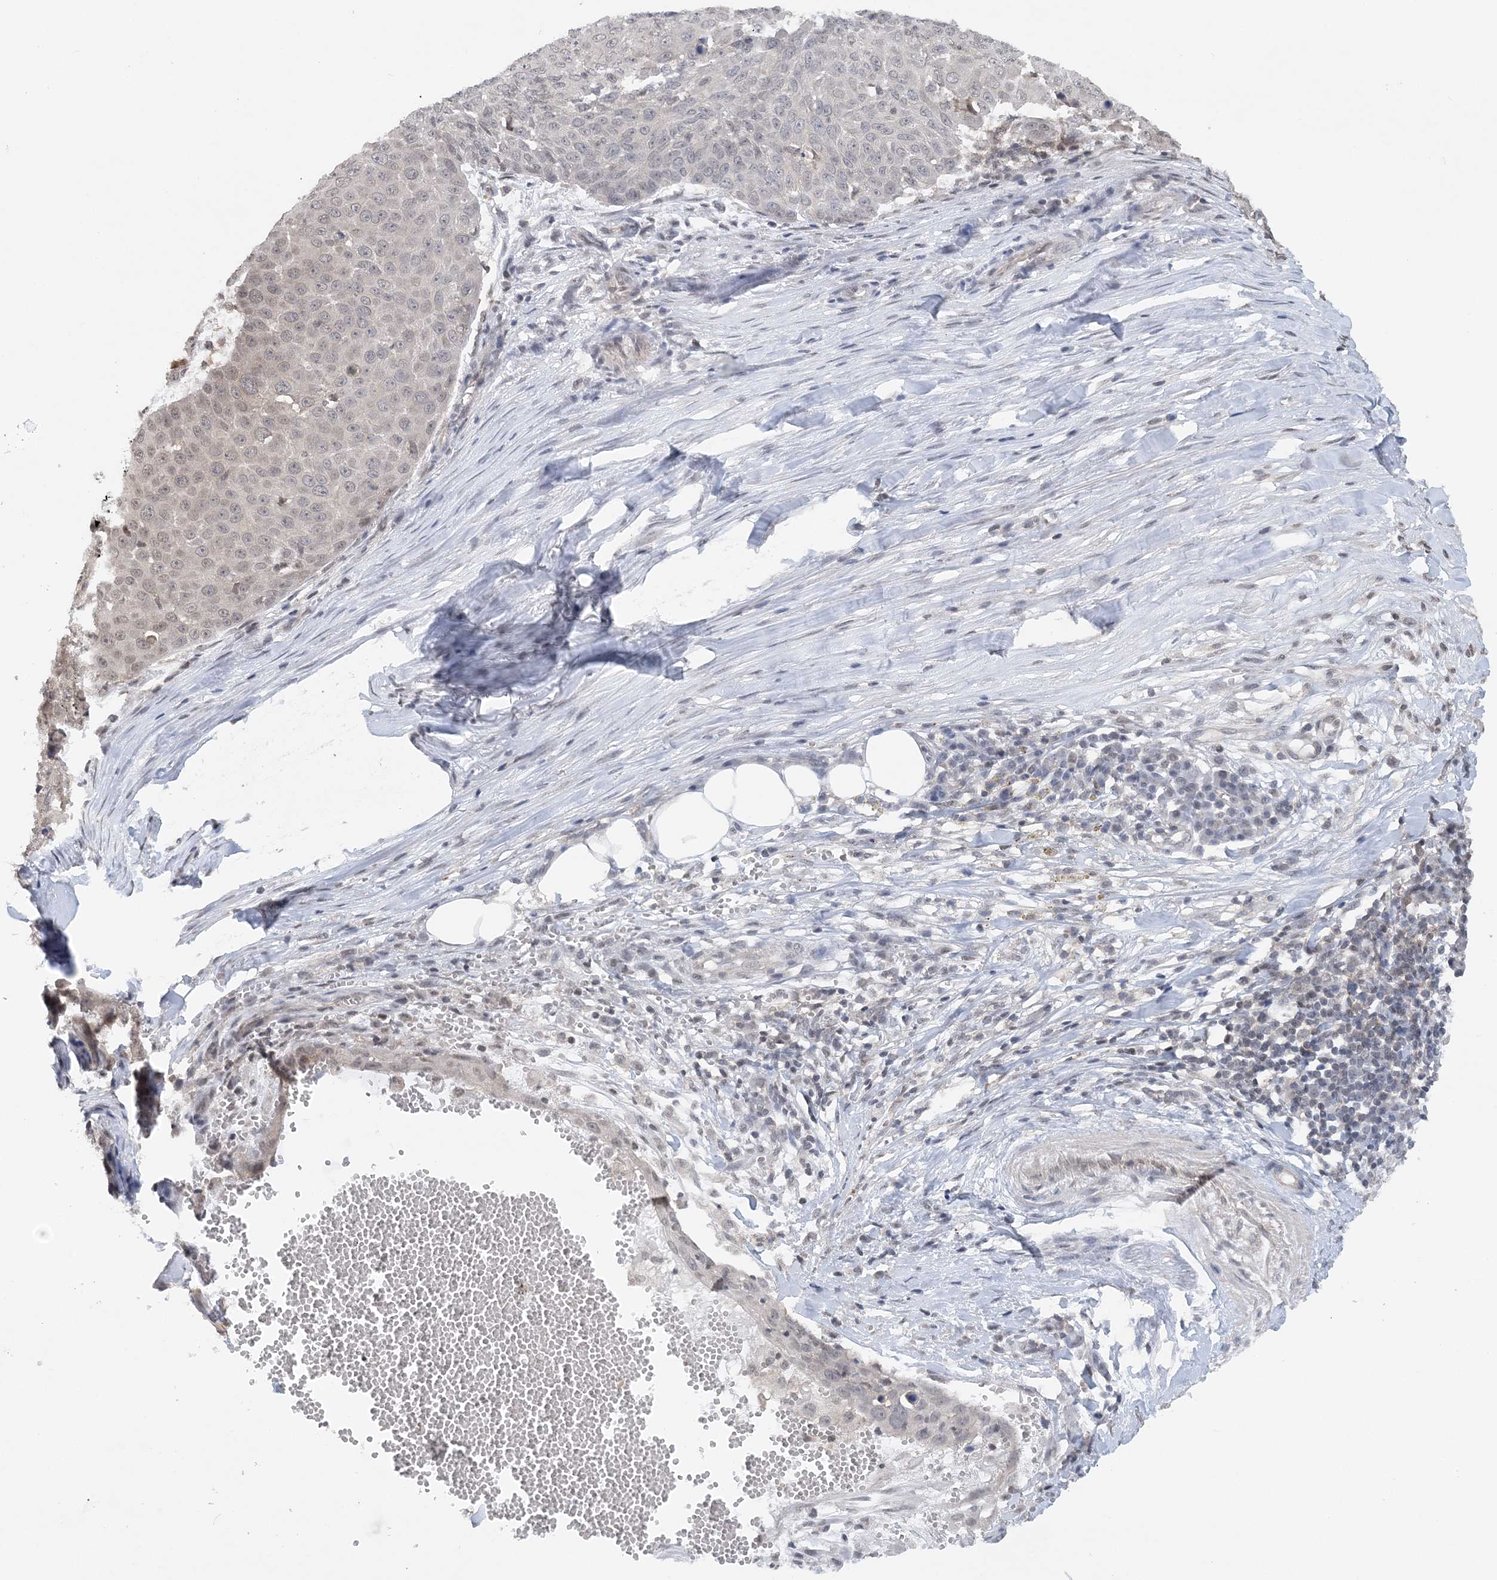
{"staining": {"intensity": "weak", "quantity": "<25%", "location": "nuclear"}, "tissue": "skin cancer", "cell_type": "Tumor cells", "image_type": "cancer", "snomed": [{"axis": "morphology", "description": "Squamous cell carcinoma, NOS"}, {"axis": "topography", "description": "Skin"}], "caption": "Skin cancer was stained to show a protein in brown. There is no significant staining in tumor cells.", "gene": "CCDC152", "patient": {"sex": "male", "age": 71}}